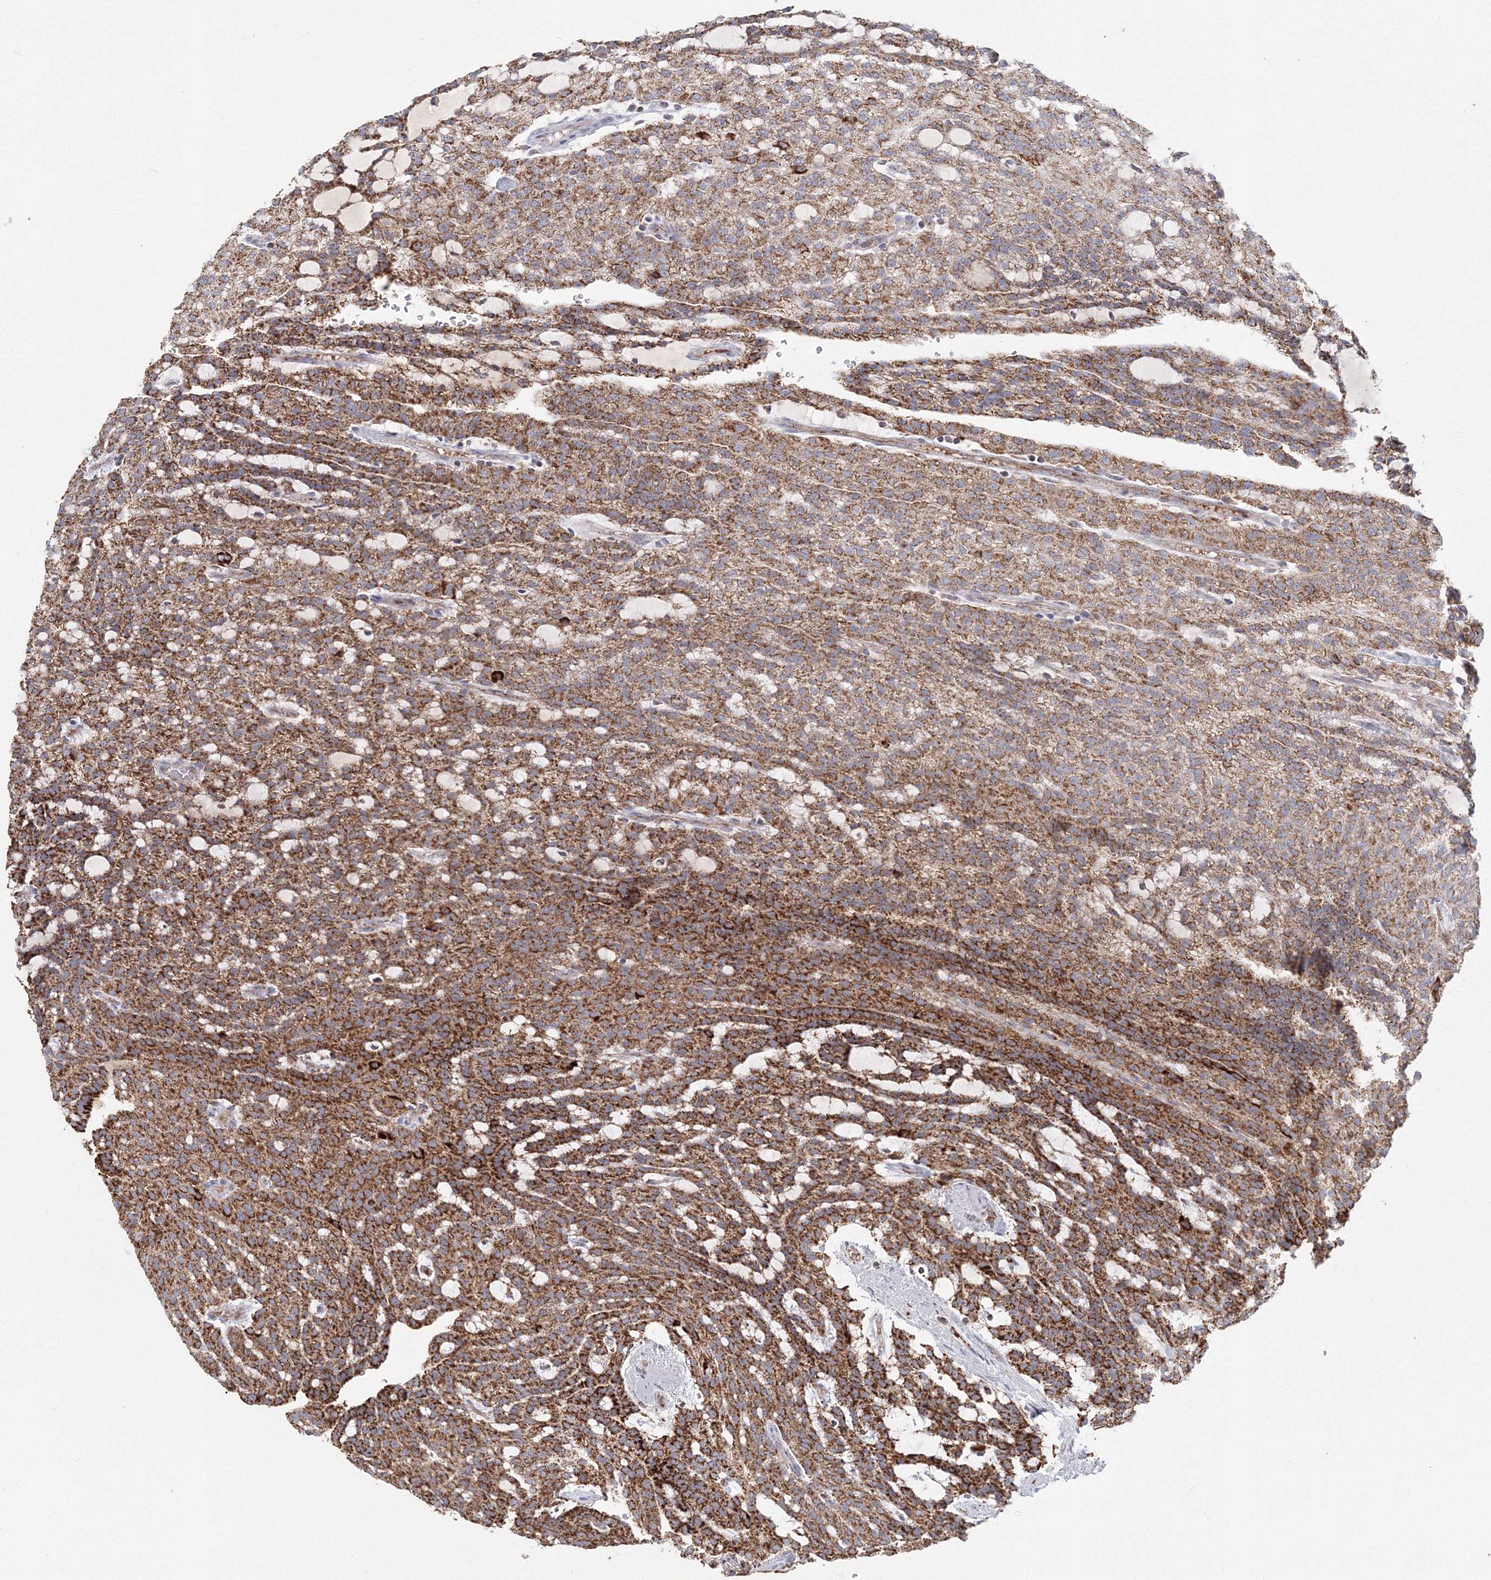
{"staining": {"intensity": "strong", "quantity": ">75%", "location": "cytoplasmic/membranous"}, "tissue": "renal cancer", "cell_type": "Tumor cells", "image_type": "cancer", "snomed": [{"axis": "morphology", "description": "Adenocarcinoma, NOS"}, {"axis": "topography", "description": "Kidney"}], "caption": "Immunohistochemistry histopathology image of neoplastic tissue: human renal cancer stained using immunohistochemistry (IHC) displays high levels of strong protein expression localized specifically in the cytoplasmic/membranous of tumor cells, appearing as a cytoplasmic/membranous brown color.", "gene": "GRPEL1", "patient": {"sex": "male", "age": 63}}